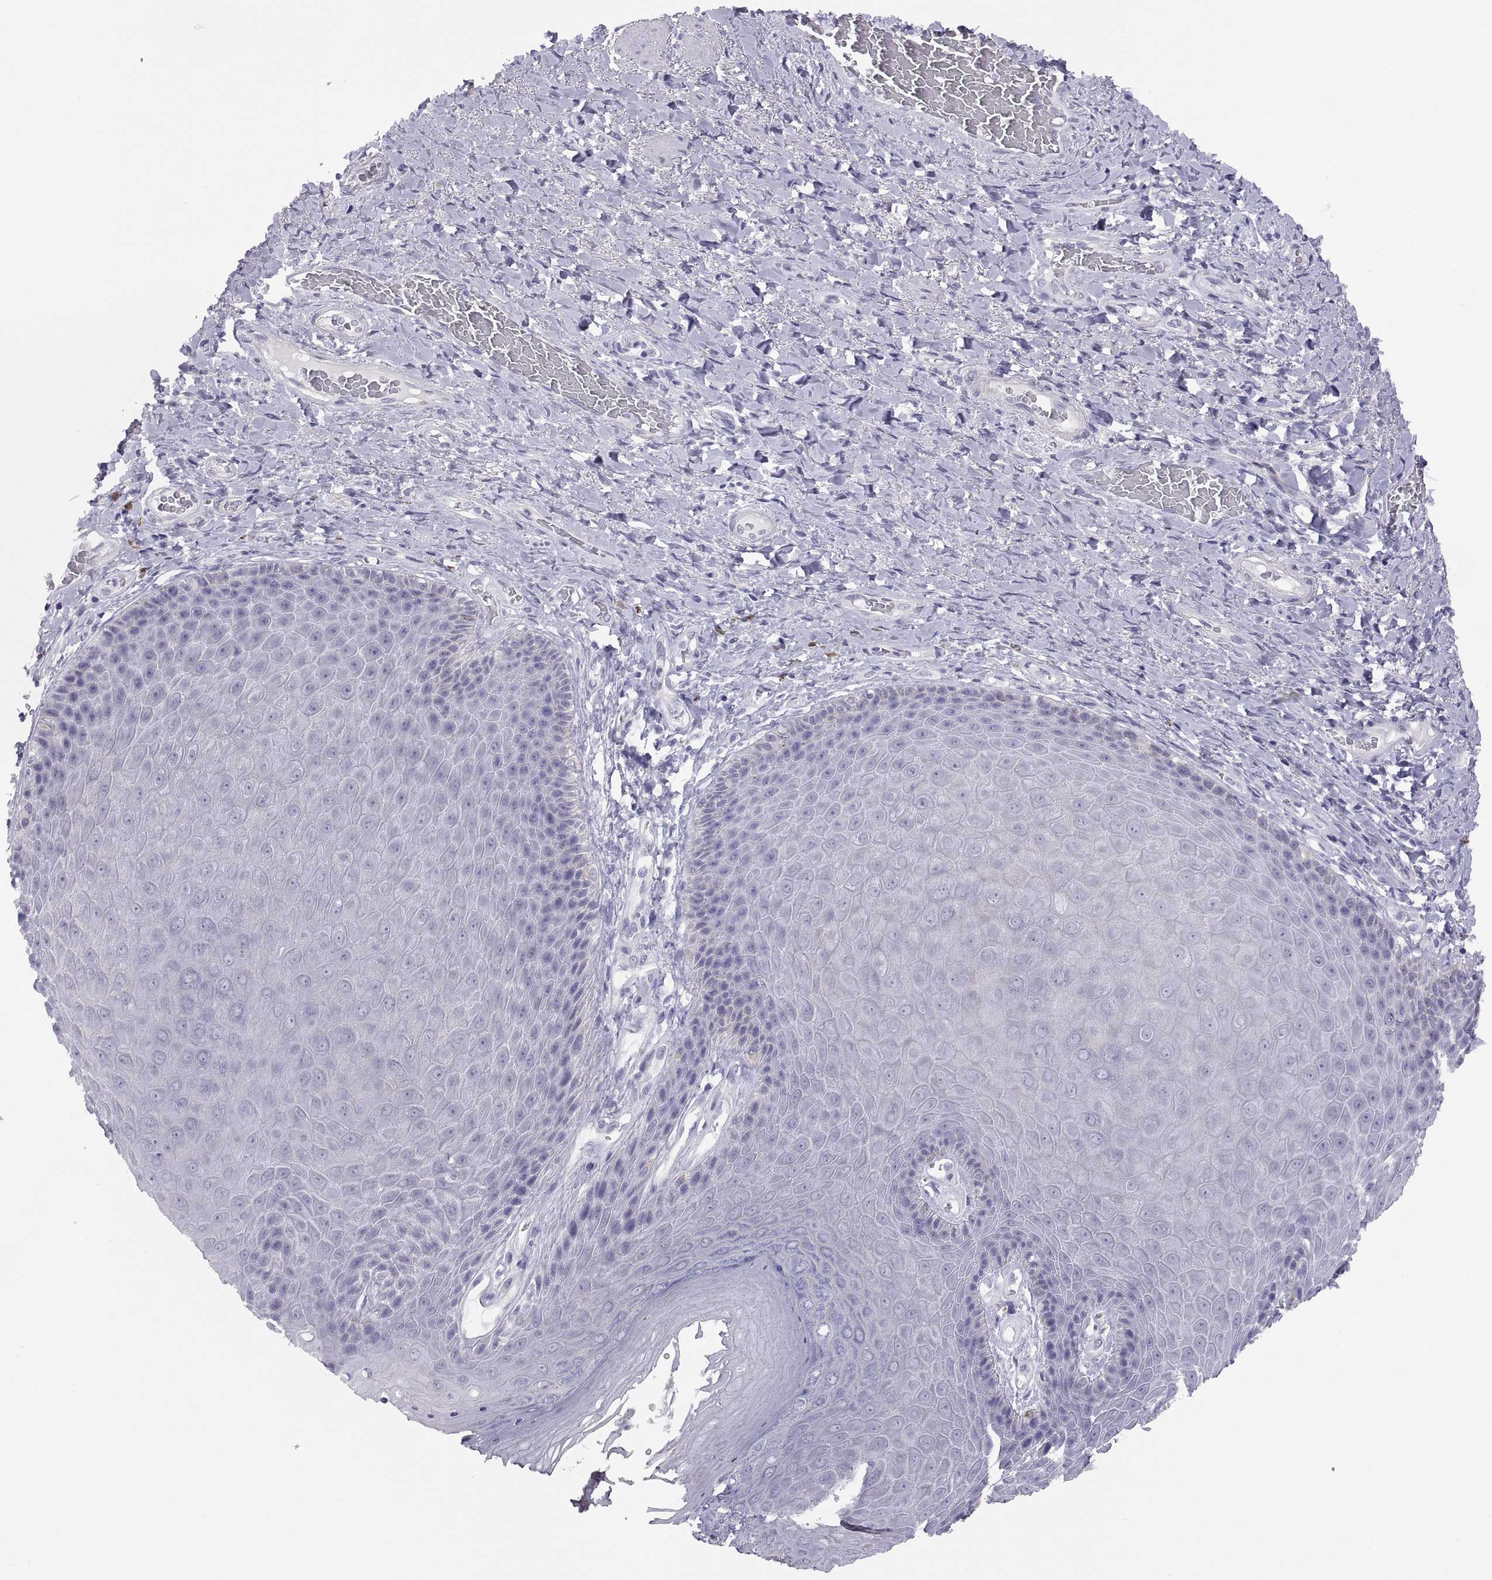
{"staining": {"intensity": "negative", "quantity": "none", "location": "none"}, "tissue": "skin", "cell_type": "Epidermal cells", "image_type": "normal", "snomed": [{"axis": "morphology", "description": "Normal tissue, NOS"}, {"axis": "topography", "description": "Skeletal muscle"}, {"axis": "topography", "description": "Anal"}, {"axis": "topography", "description": "Peripheral nerve tissue"}], "caption": "The micrograph displays no significant expression in epidermal cells of skin. (DAB (3,3'-diaminobenzidine) immunohistochemistry visualized using brightfield microscopy, high magnification).", "gene": "STRC", "patient": {"sex": "male", "age": 53}}